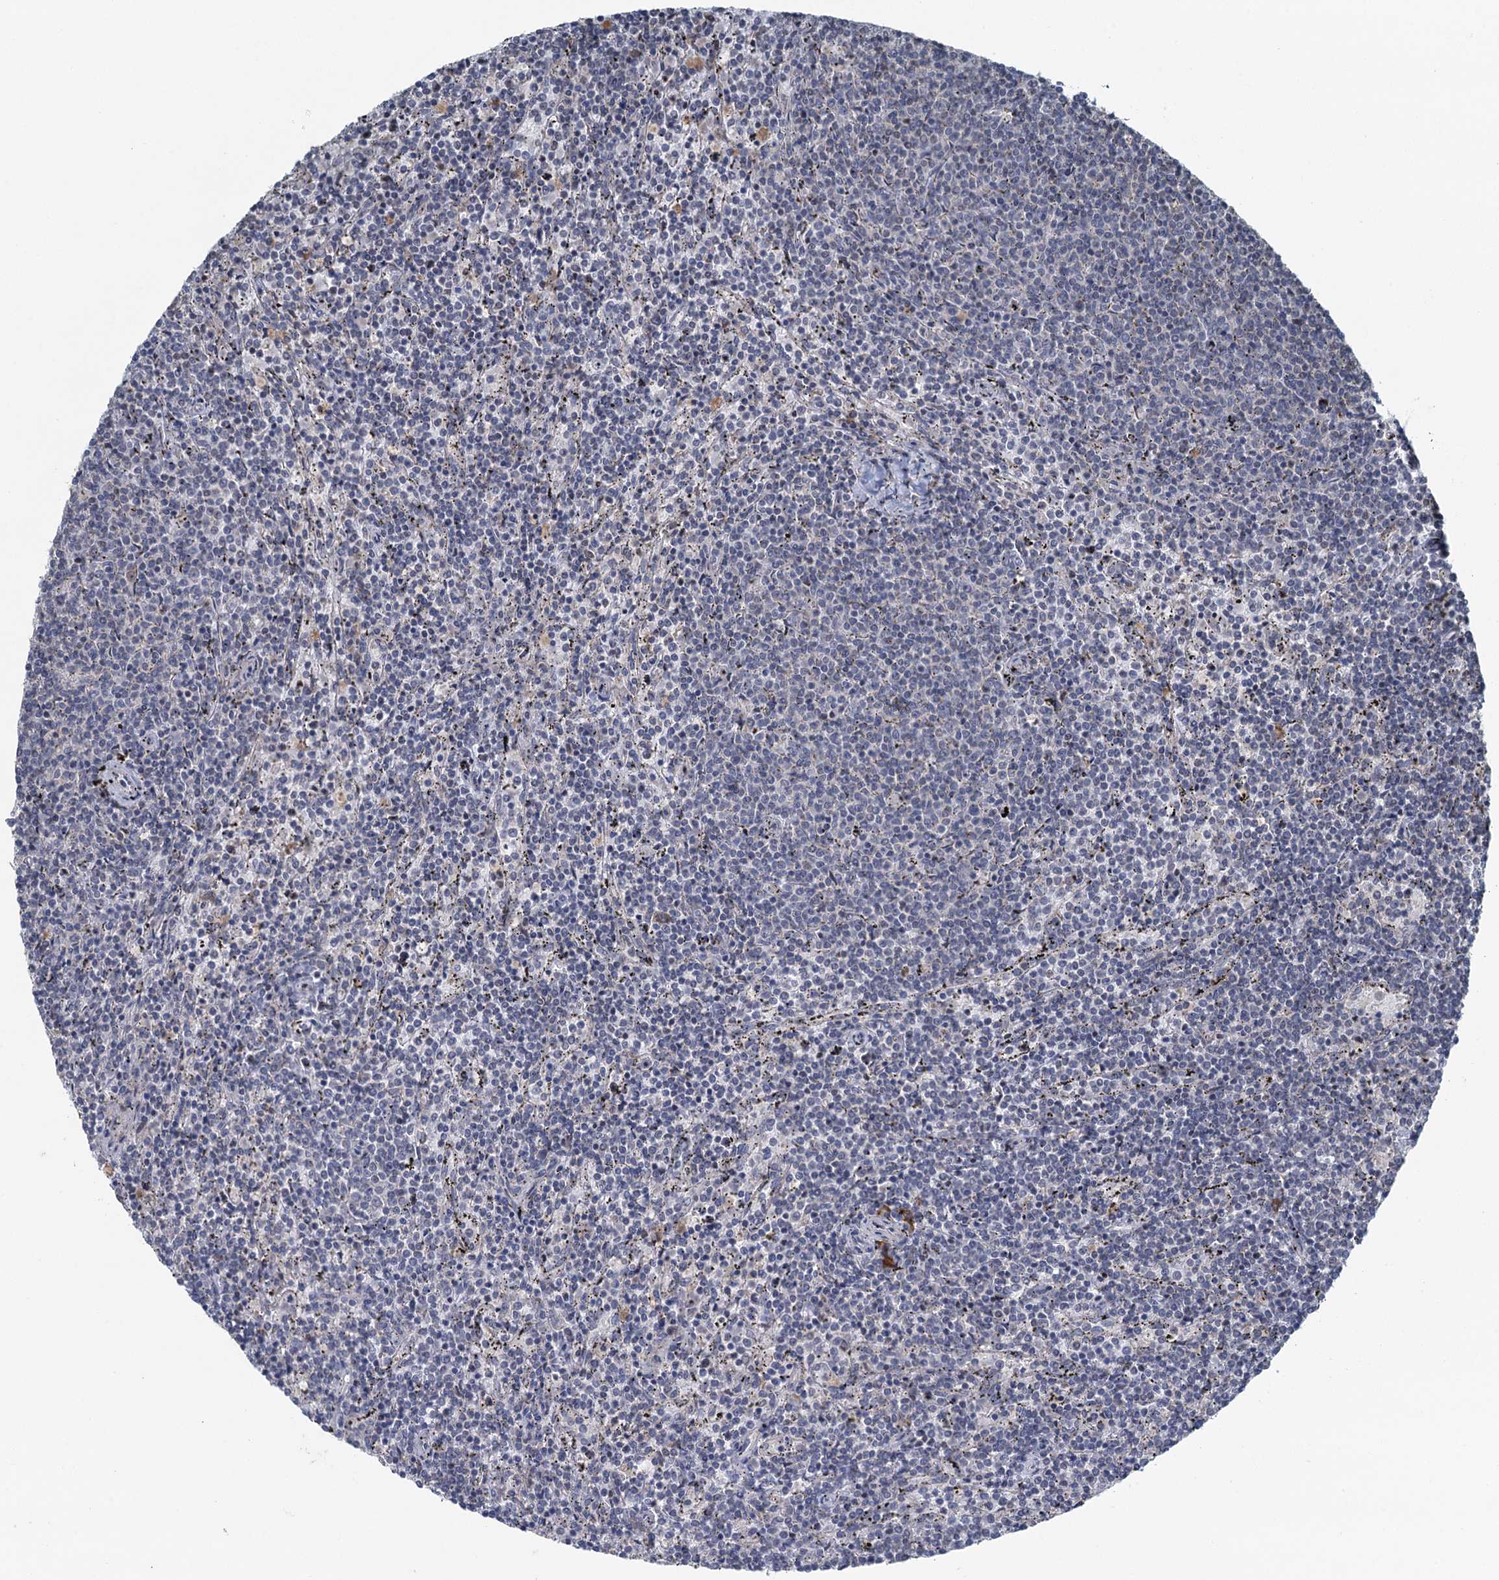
{"staining": {"intensity": "negative", "quantity": "none", "location": "none"}, "tissue": "lymphoma", "cell_type": "Tumor cells", "image_type": "cancer", "snomed": [{"axis": "morphology", "description": "Malignant lymphoma, non-Hodgkin's type, Low grade"}, {"axis": "topography", "description": "Spleen"}], "caption": "A histopathology image of human low-grade malignant lymphoma, non-Hodgkin's type is negative for staining in tumor cells. (IHC, brightfield microscopy, high magnification).", "gene": "TEX35", "patient": {"sex": "female", "age": 50}}